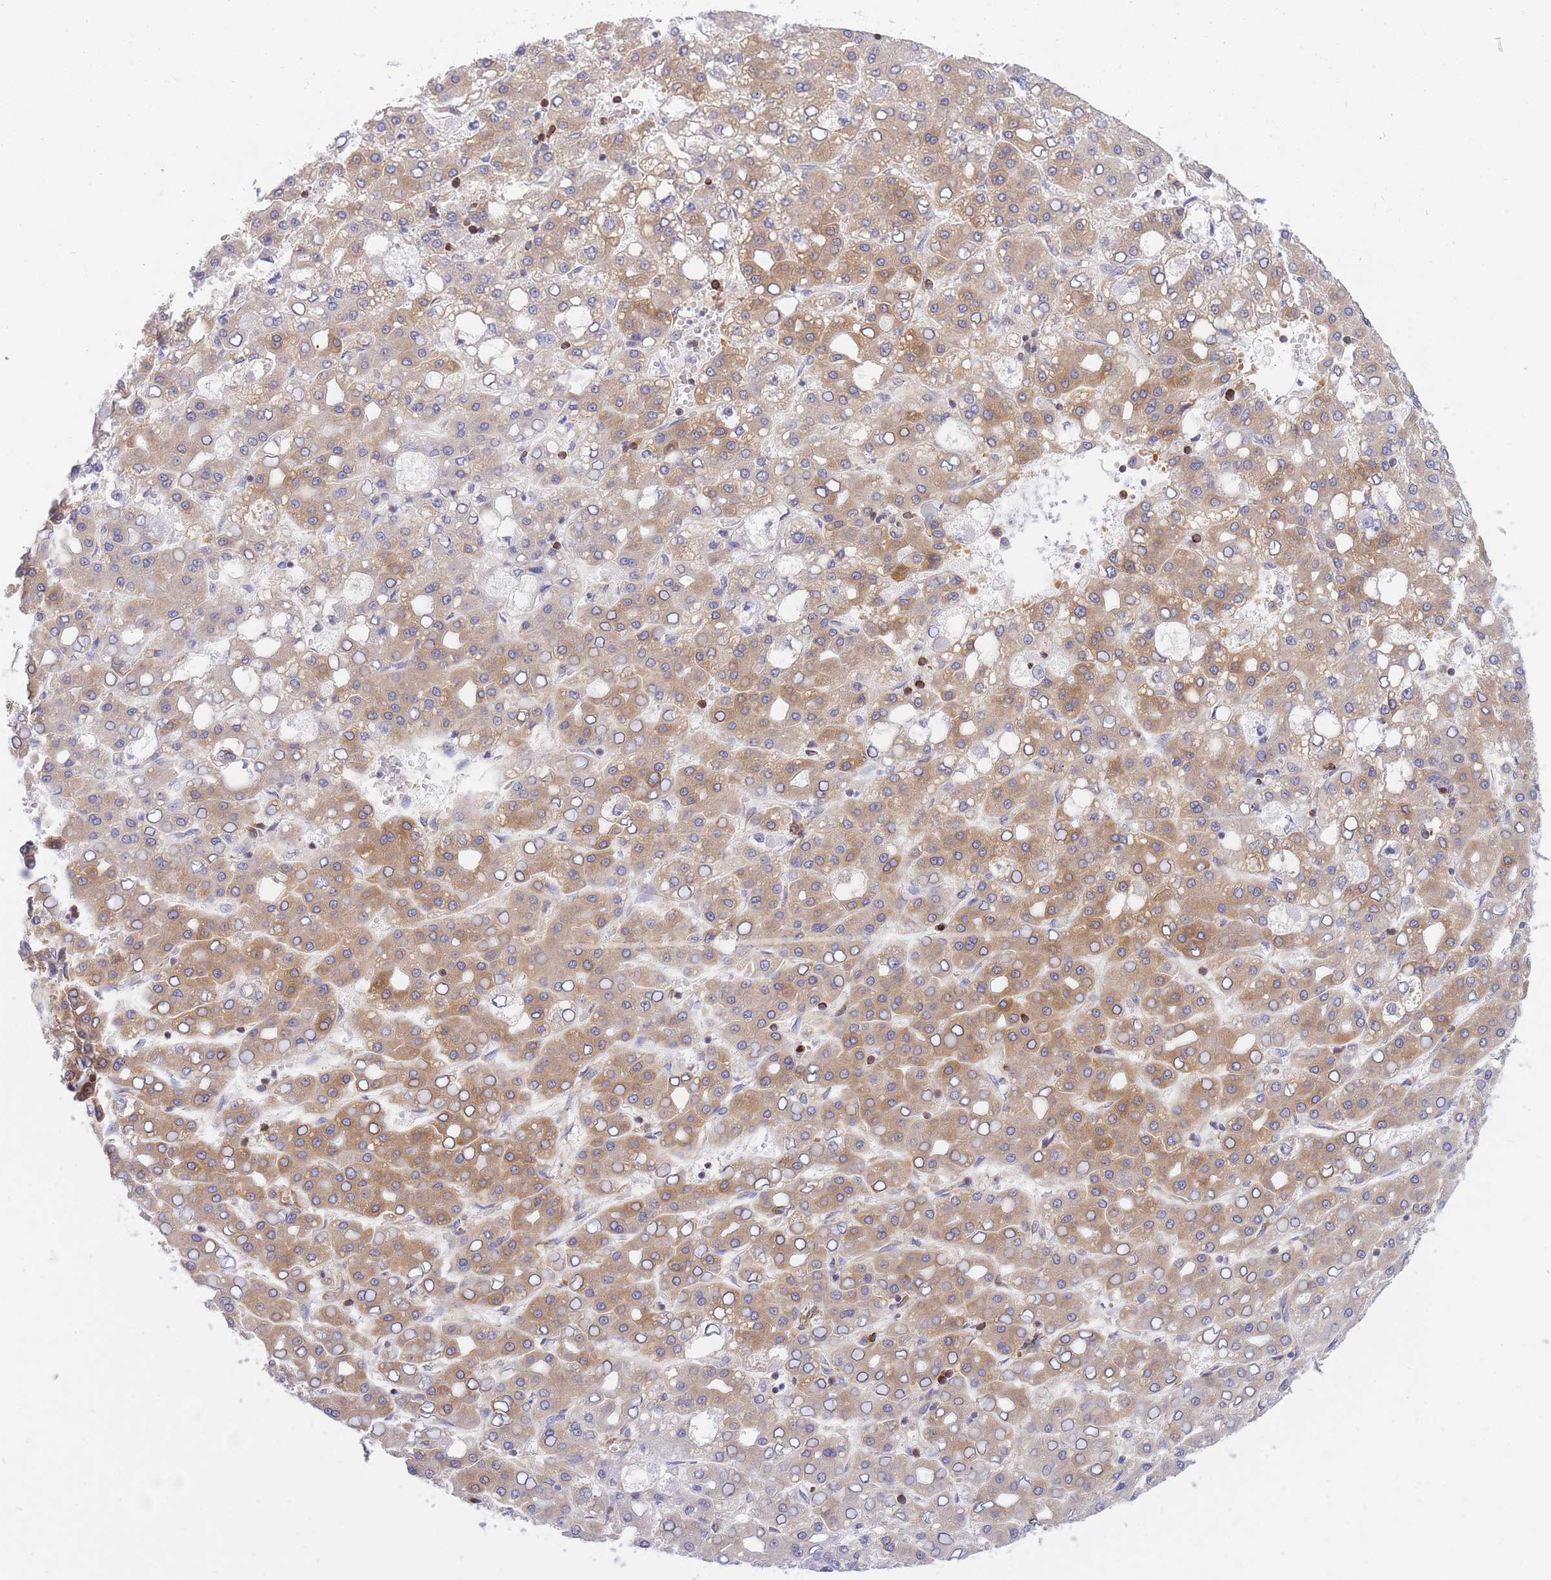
{"staining": {"intensity": "moderate", "quantity": ">75%", "location": "cytoplasmic/membranous"}, "tissue": "liver cancer", "cell_type": "Tumor cells", "image_type": "cancer", "snomed": [{"axis": "morphology", "description": "Carcinoma, Hepatocellular, NOS"}, {"axis": "topography", "description": "Liver"}], "caption": "A brown stain labels moderate cytoplasmic/membranous positivity of a protein in liver cancer tumor cells. (brown staining indicates protein expression, while blue staining denotes nuclei).", "gene": "REM1", "patient": {"sex": "male", "age": 65}}